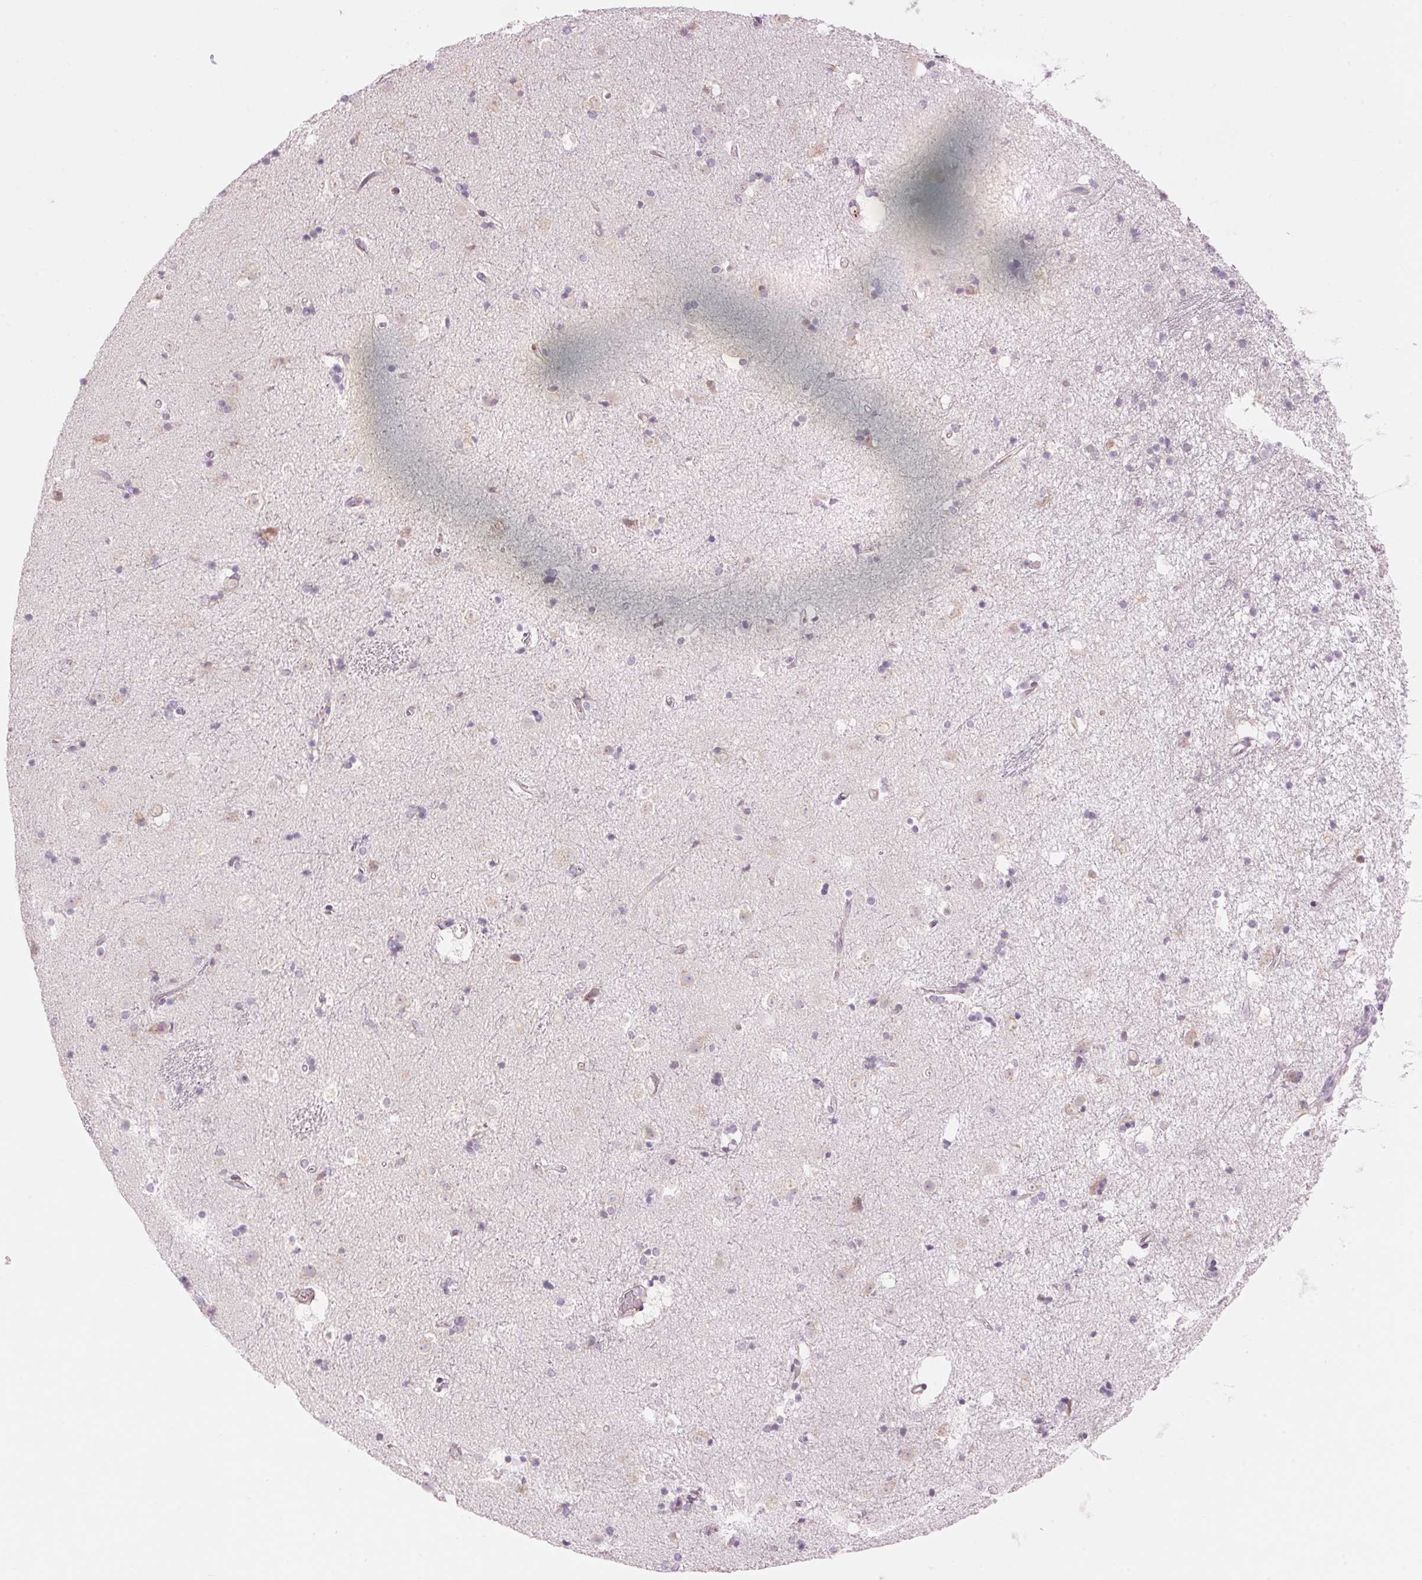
{"staining": {"intensity": "negative", "quantity": "none", "location": "none"}, "tissue": "caudate", "cell_type": "Glial cells", "image_type": "normal", "snomed": [{"axis": "morphology", "description": "Normal tissue, NOS"}, {"axis": "topography", "description": "Lateral ventricle wall"}], "caption": "Glial cells are negative for brown protein staining in normal caudate. Nuclei are stained in blue.", "gene": "GNMT", "patient": {"sex": "female", "age": 71}}